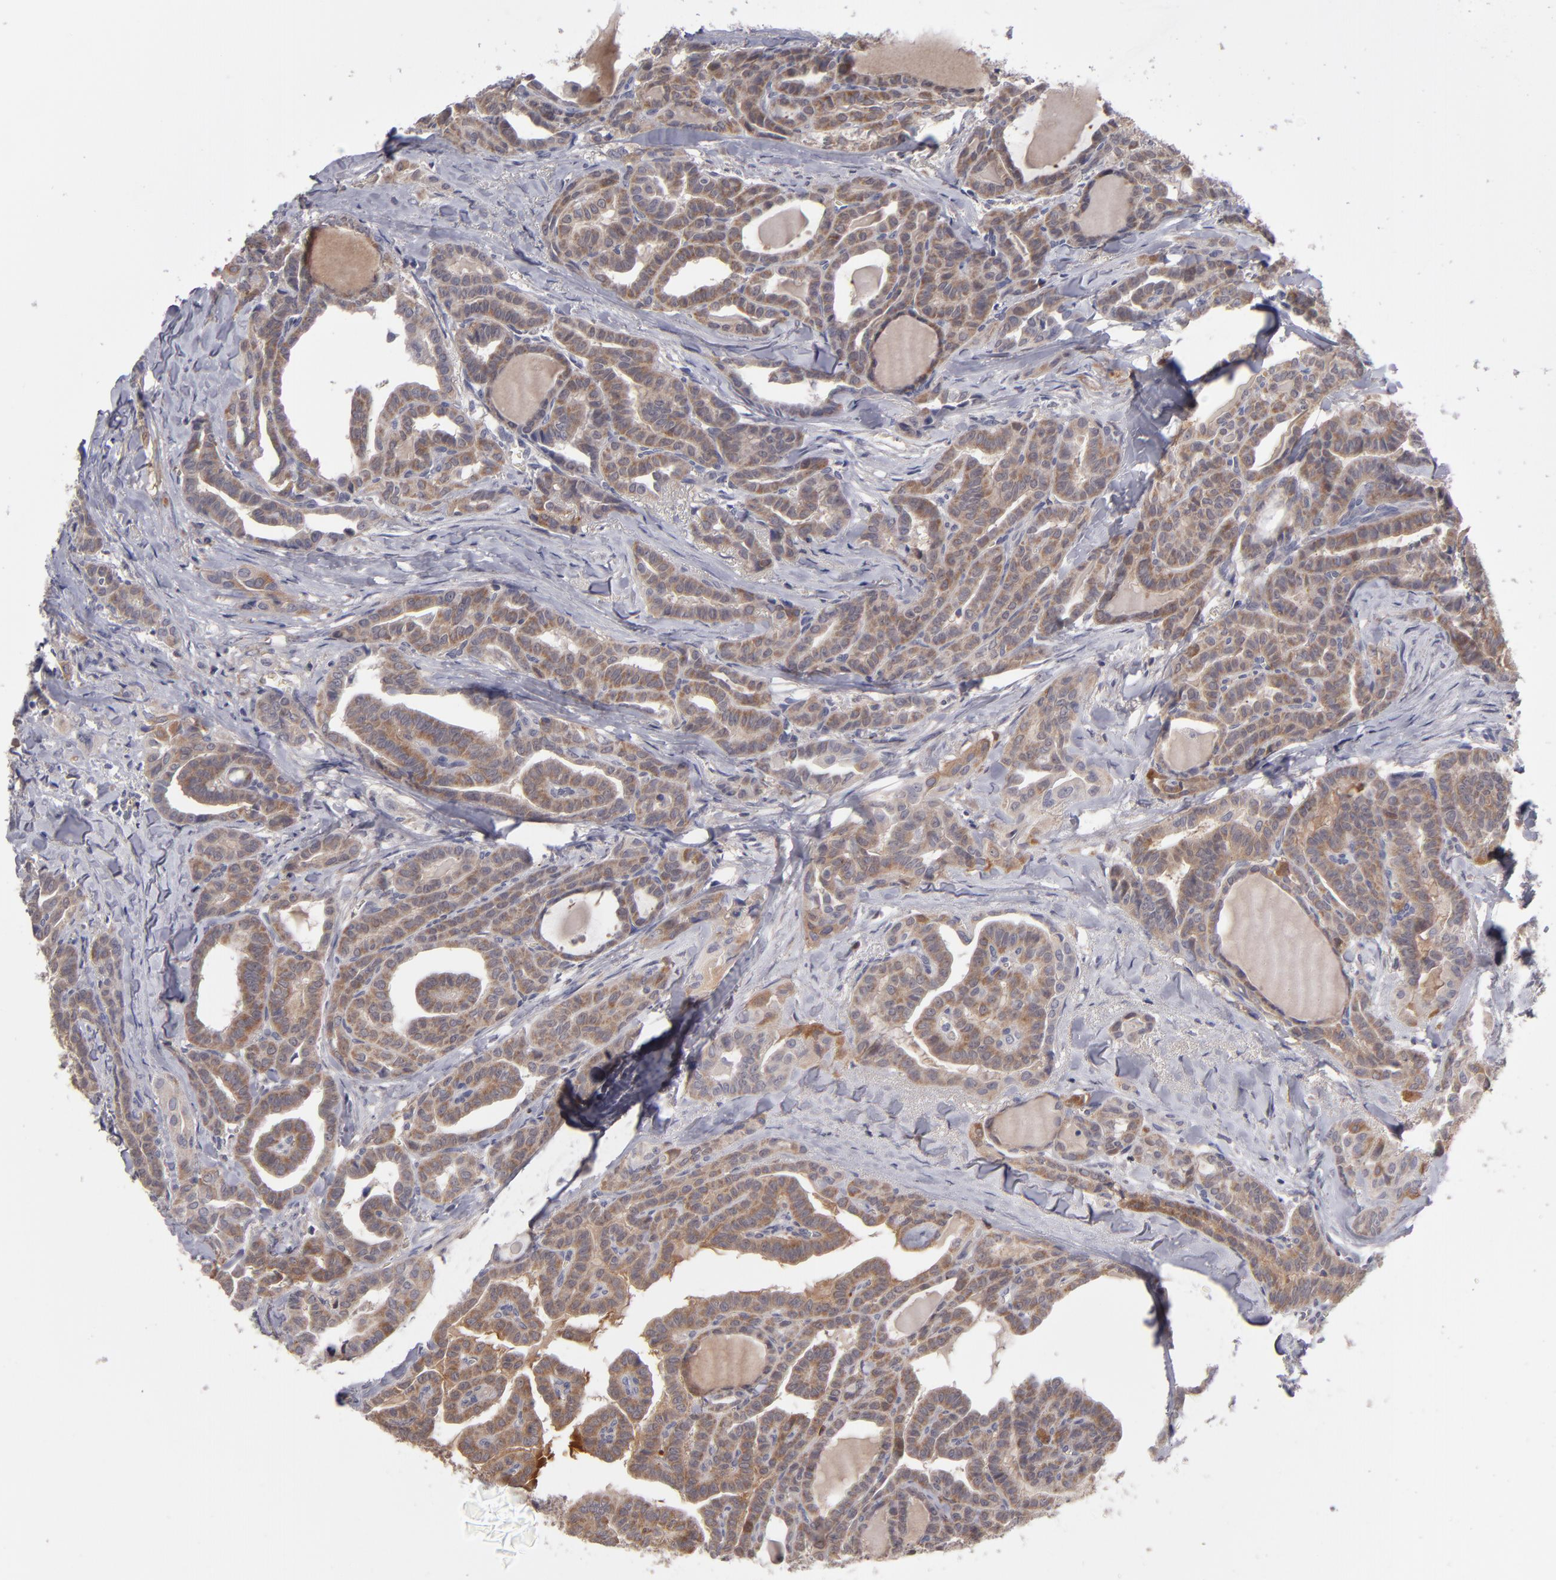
{"staining": {"intensity": "weak", "quantity": ">75%", "location": "cytoplasmic/membranous"}, "tissue": "thyroid cancer", "cell_type": "Tumor cells", "image_type": "cancer", "snomed": [{"axis": "morphology", "description": "Carcinoma, NOS"}, {"axis": "topography", "description": "Thyroid gland"}], "caption": "Thyroid cancer was stained to show a protein in brown. There is low levels of weak cytoplasmic/membranous positivity in about >75% of tumor cells.", "gene": "ITIH4", "patient": {"sex": "female", "age": 91}}